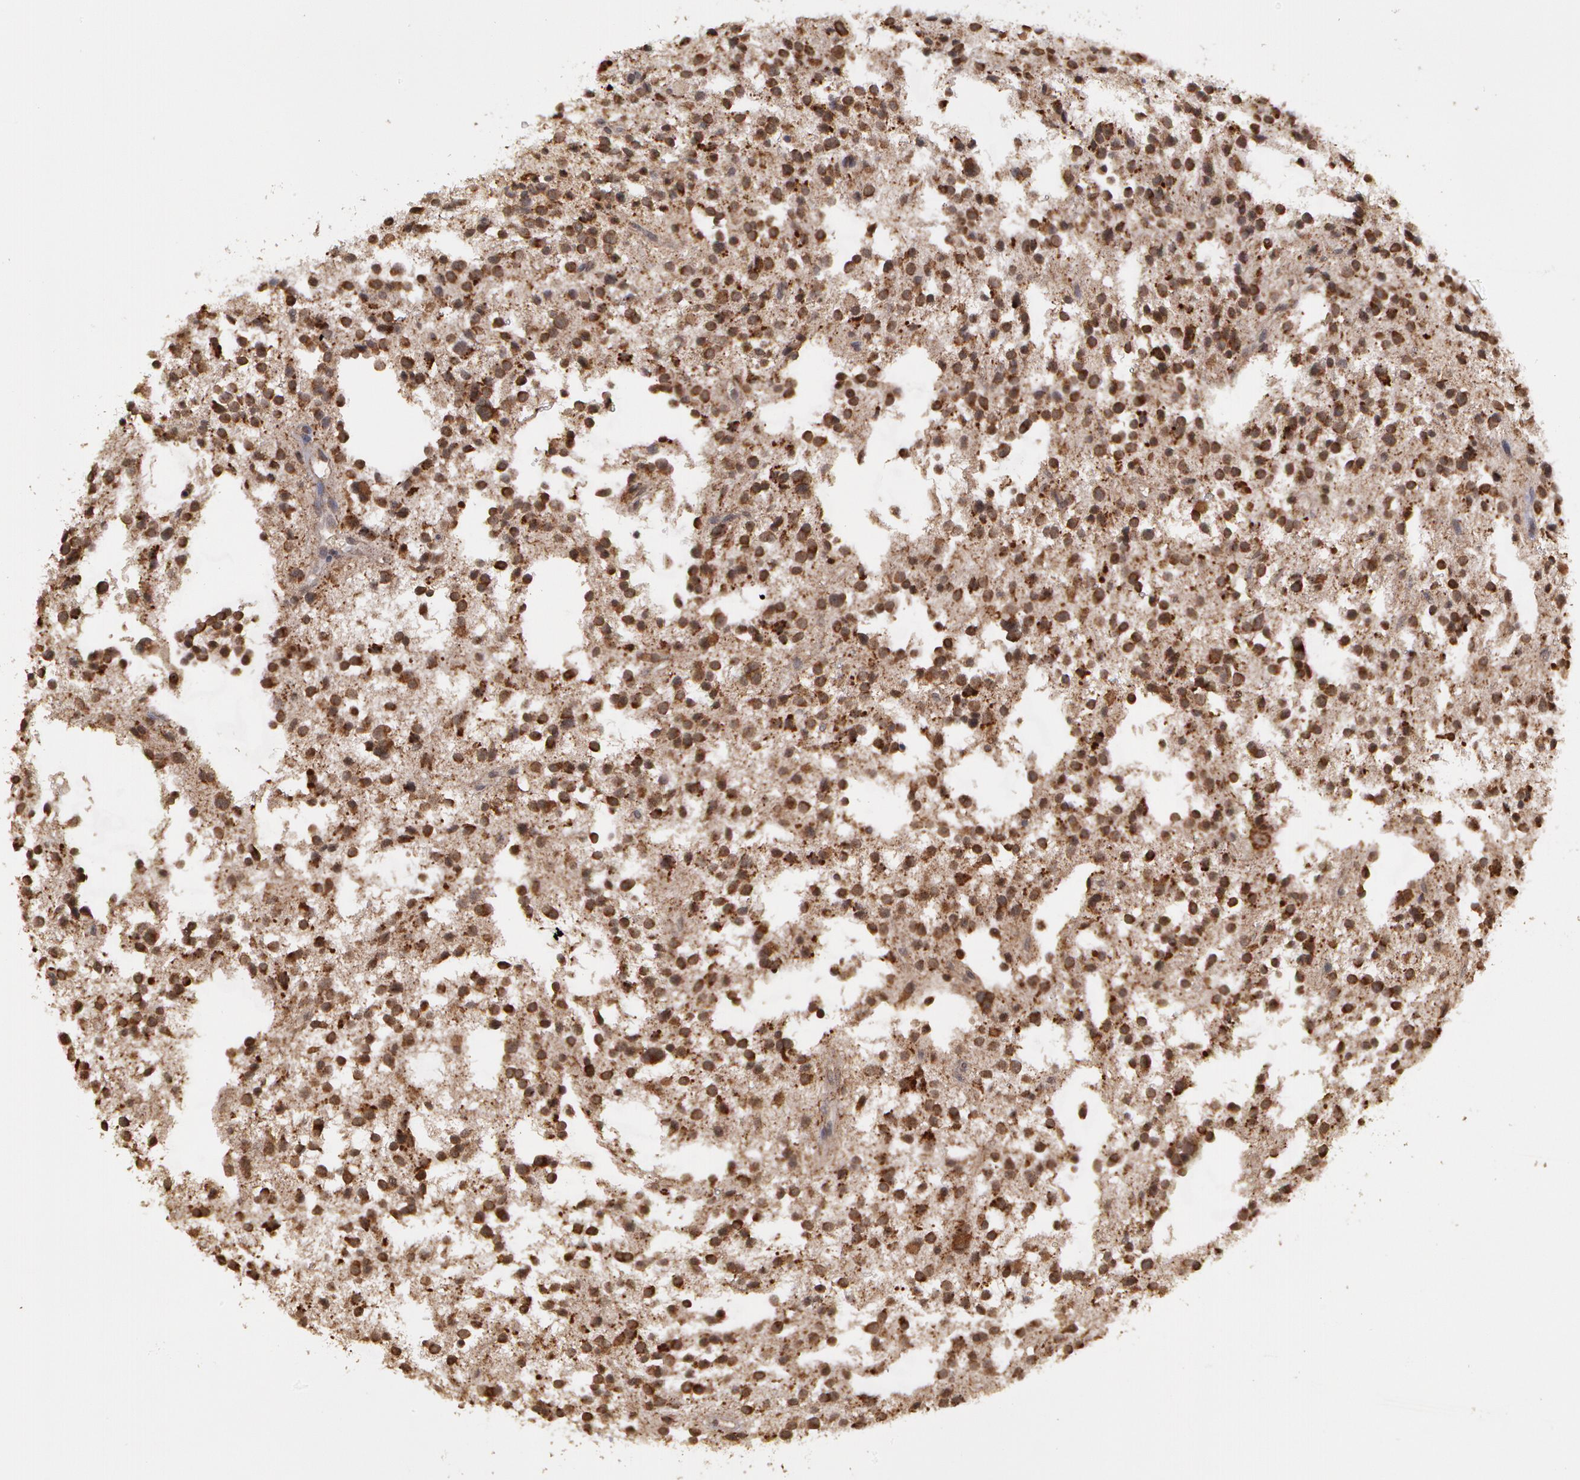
{"staining": {"intensity": "strong", "quantity": ">75%", "location": "cytoplasmic/membranous"}, "tissue": "glioma", "cell_type": "Tumor cells", "image_type": "cancer", "snomed": [{"axis": "morphology", "description": "Glioma, malignant, Low grade"}, {"axis": "topography", "description": "Brain"}], "caption": "Protein expression analysis of human malignant low-grade glioma reveals strong cytoplasmic/membranous staining in approximately >75% of tumor cells.", "gene": "GLIS1", "patient": {"sex": "female", "age": 36}}